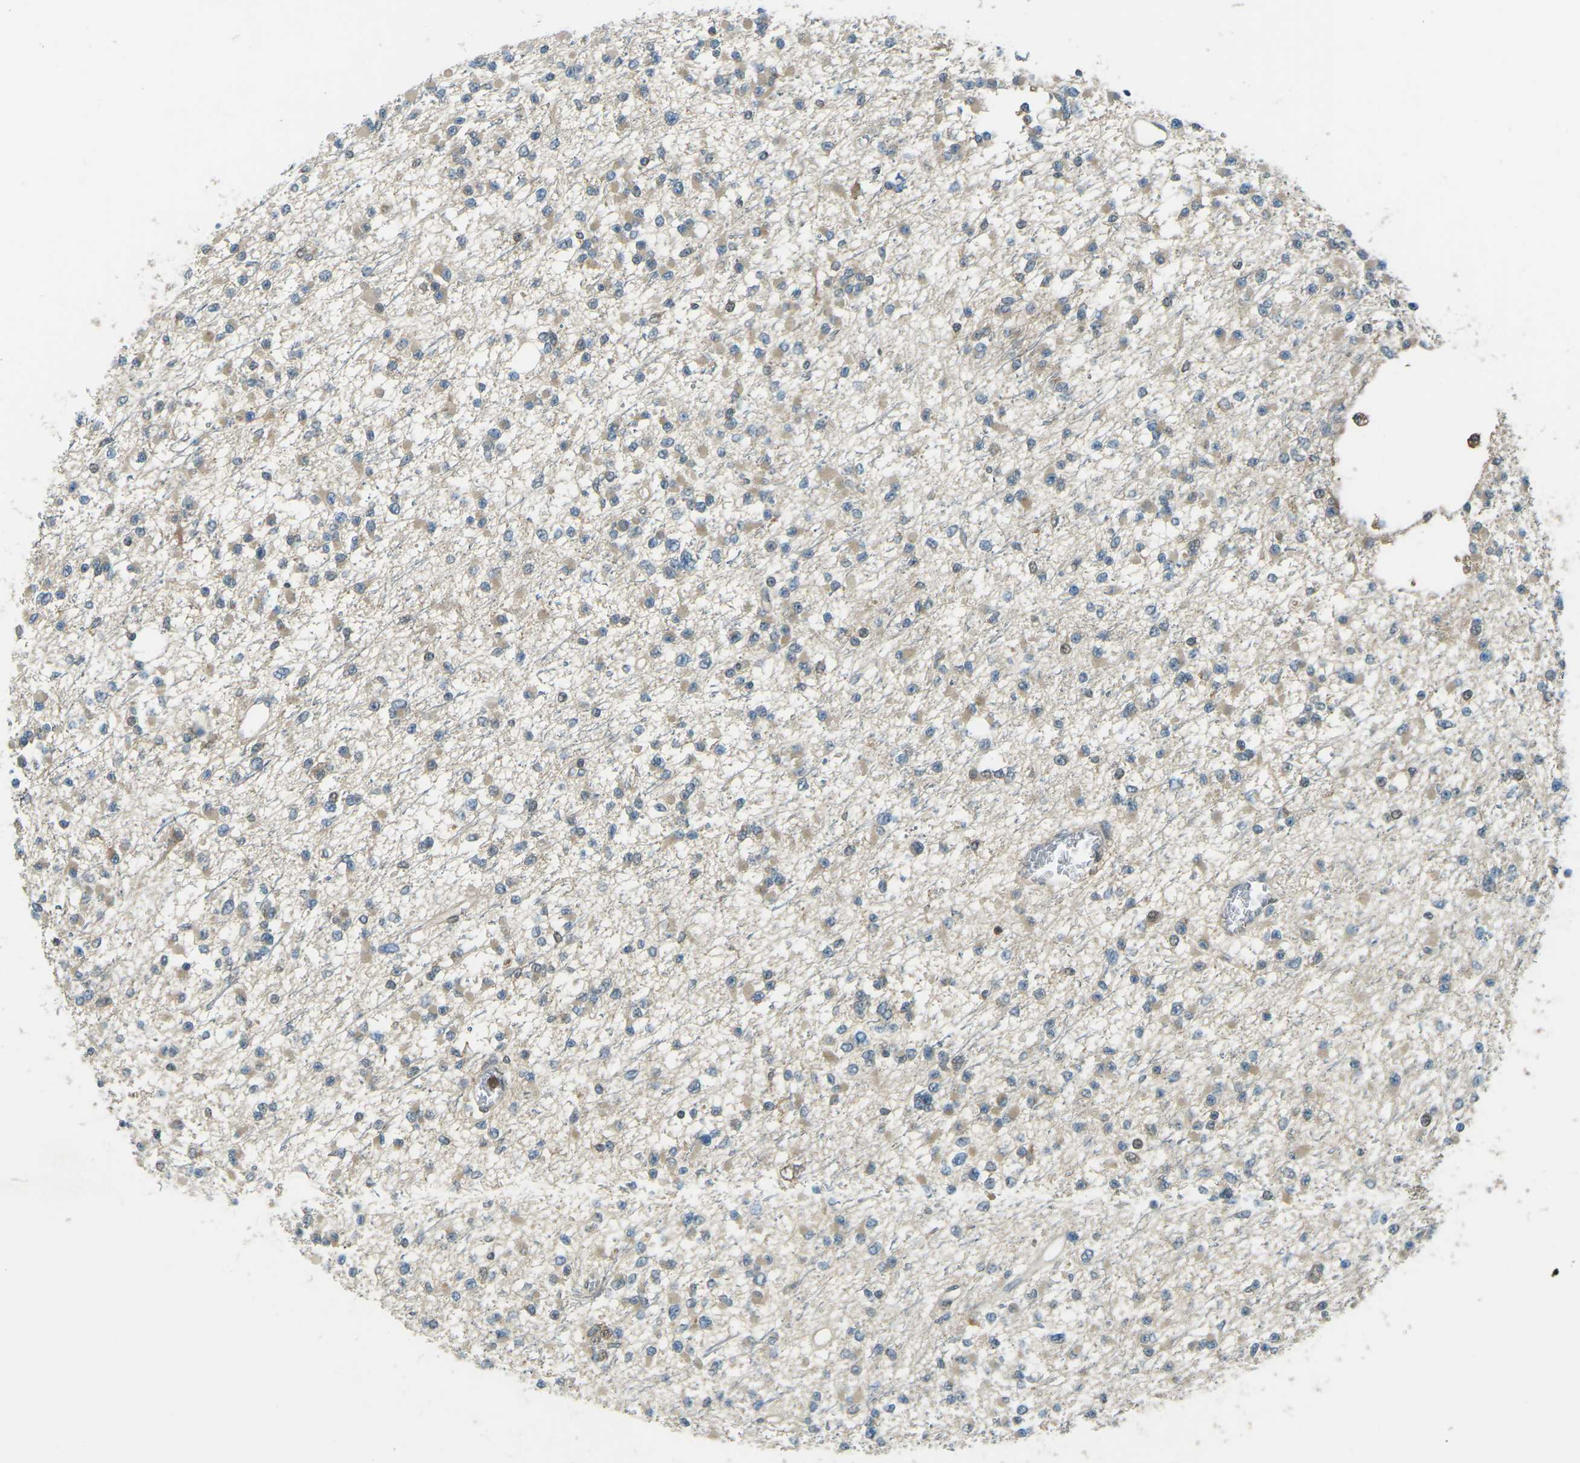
{"staining": {"intensity": "weak", "quantity": "25%-75%", "location": "cytoplasmic/membranous"}, "tissue": "glioma", "cell_type": "Tumor cells", "image_type": "cancer", "snomed": [{"axis": "morphology", "description": "Glioma, malignant, Low grade"}, {"axis": "topography", "description": "Brain"}], "caption": "Weak cytoplasmic/membranous protein positivity is present in approximately 25%-75% of tumor cells in low-grade glioma (malignant). The staining was performed using DAB (3,3'-diaminobenzidine) to visualize the protein expression in brown, while the nuclei were stained in blue with hematoxylin (Magnification: 20x).", "gene": "PIEZO2", "patient": {"sex": "female", "age": 22}}